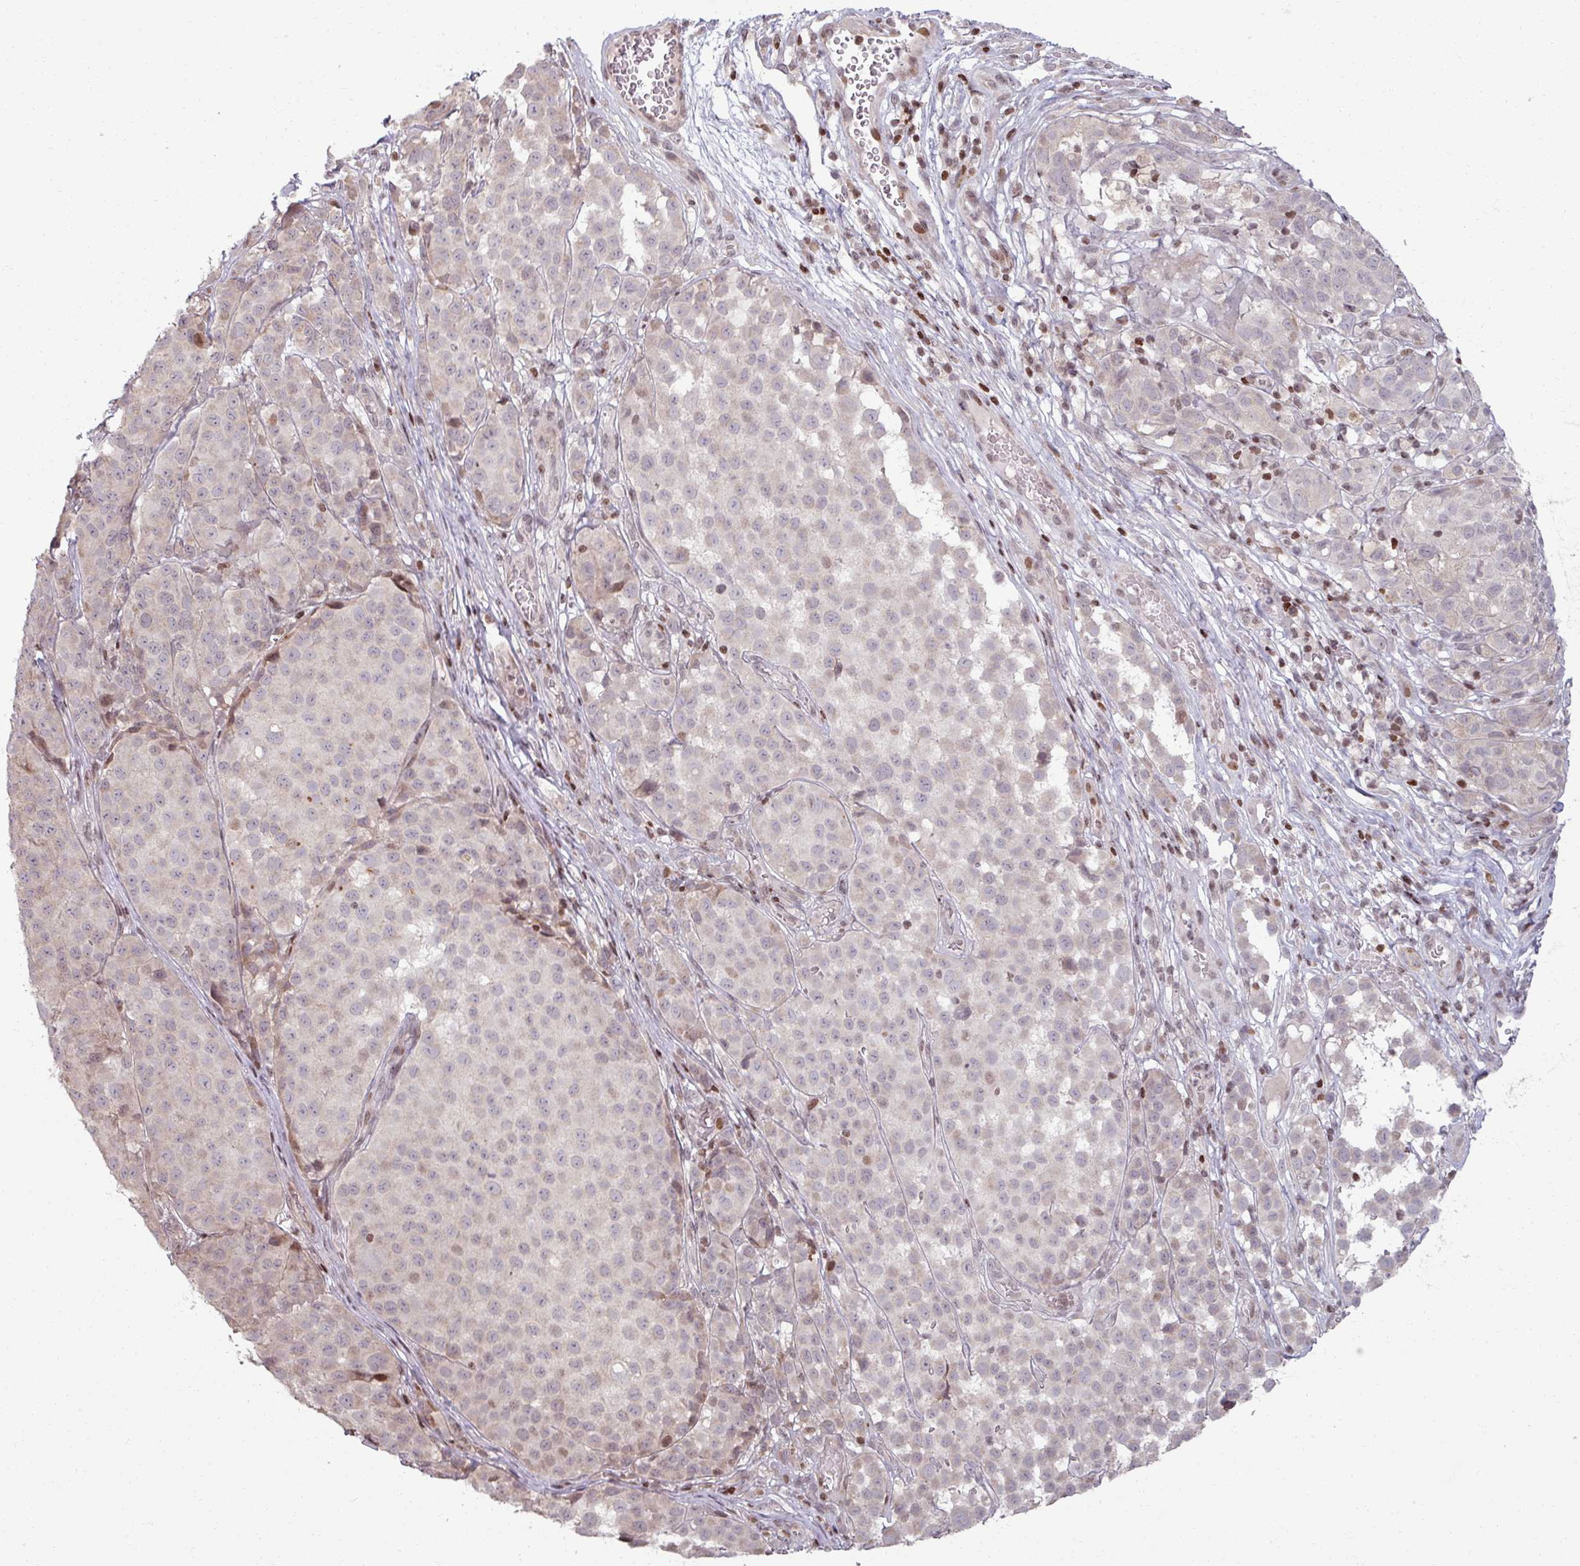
{"staining": {"intensity": "weak", "quantity": "25%-75%", "location": "cytoplasmic/membranous"}, "tissue": "melanoma", "cell_type": "Tumor cells", "image_type": "cancer", "snomed": [{"axis": "morphology", "description": "Malignant melanoma, NOS"}, {"axis": "topography", "description": "Skin"}], "caption": "IHC (DAB) staining of malignant melanoma exhibits weak cytoplasmic/membranous protein expression in approximately 25%-75% of tumor cells.", "gene": "NCOR1", "patient": {"sex": "male", "age": 64}}